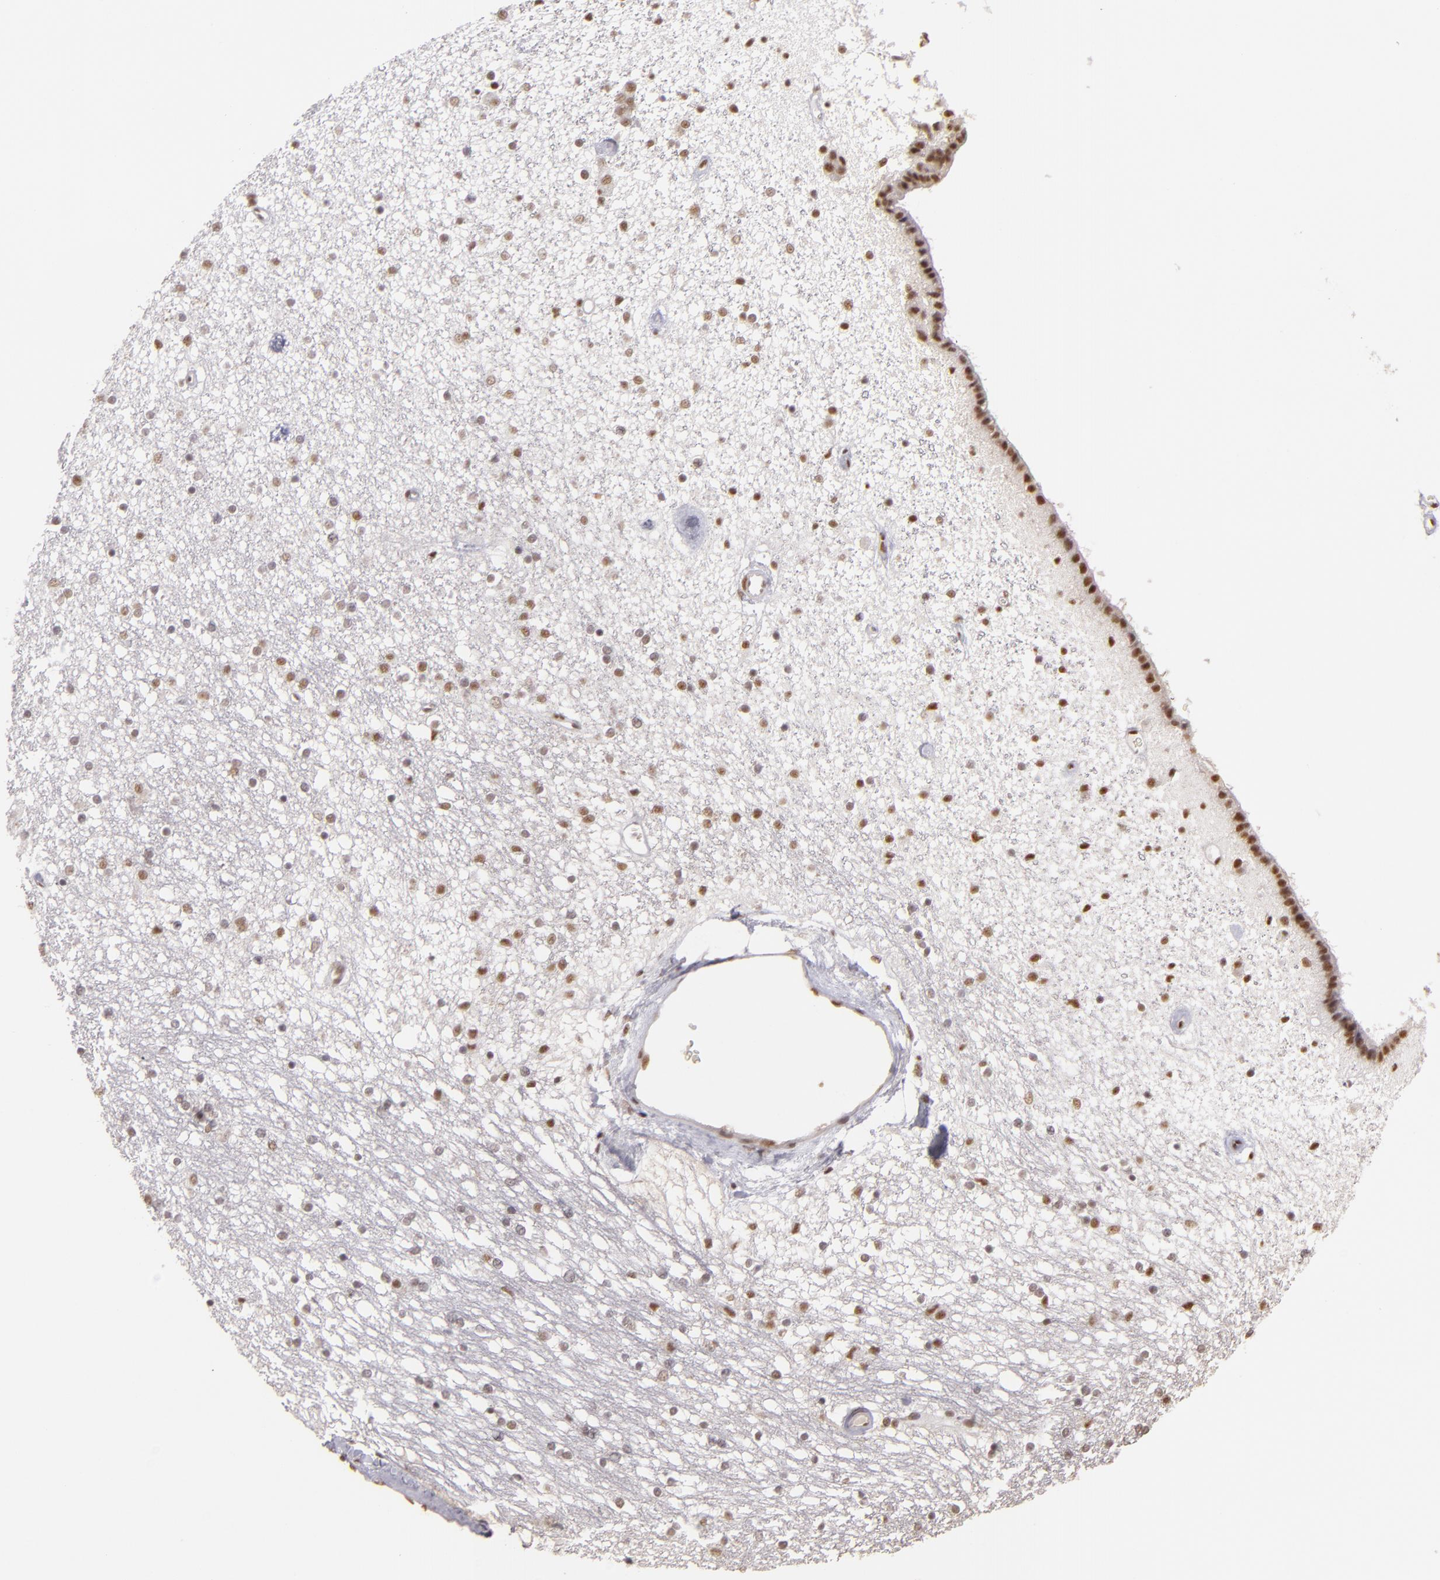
{"staining": {"intensity": "weak", "quantity": "25%-75%", "location": "nuclear"}, "tissue": "caudate", "cell_type": "Glial cells", "image_type": "normal", "snomed": [{"axis": "morphology", "description": "Normal tissue, NOS"}, {"axis": "topography", "description": "Lateral ventricle wall"}], "caption": "Immunohistochemical staining of unremarkable caudate exhibits low levels of weak nuclear expression in approximately 25%-75% of glial cells. (DAB IHC, brown staining for protein, blue staining for nuclei).", "gene": "INTS6", "patient": {"sex": "female", "age": 54}}